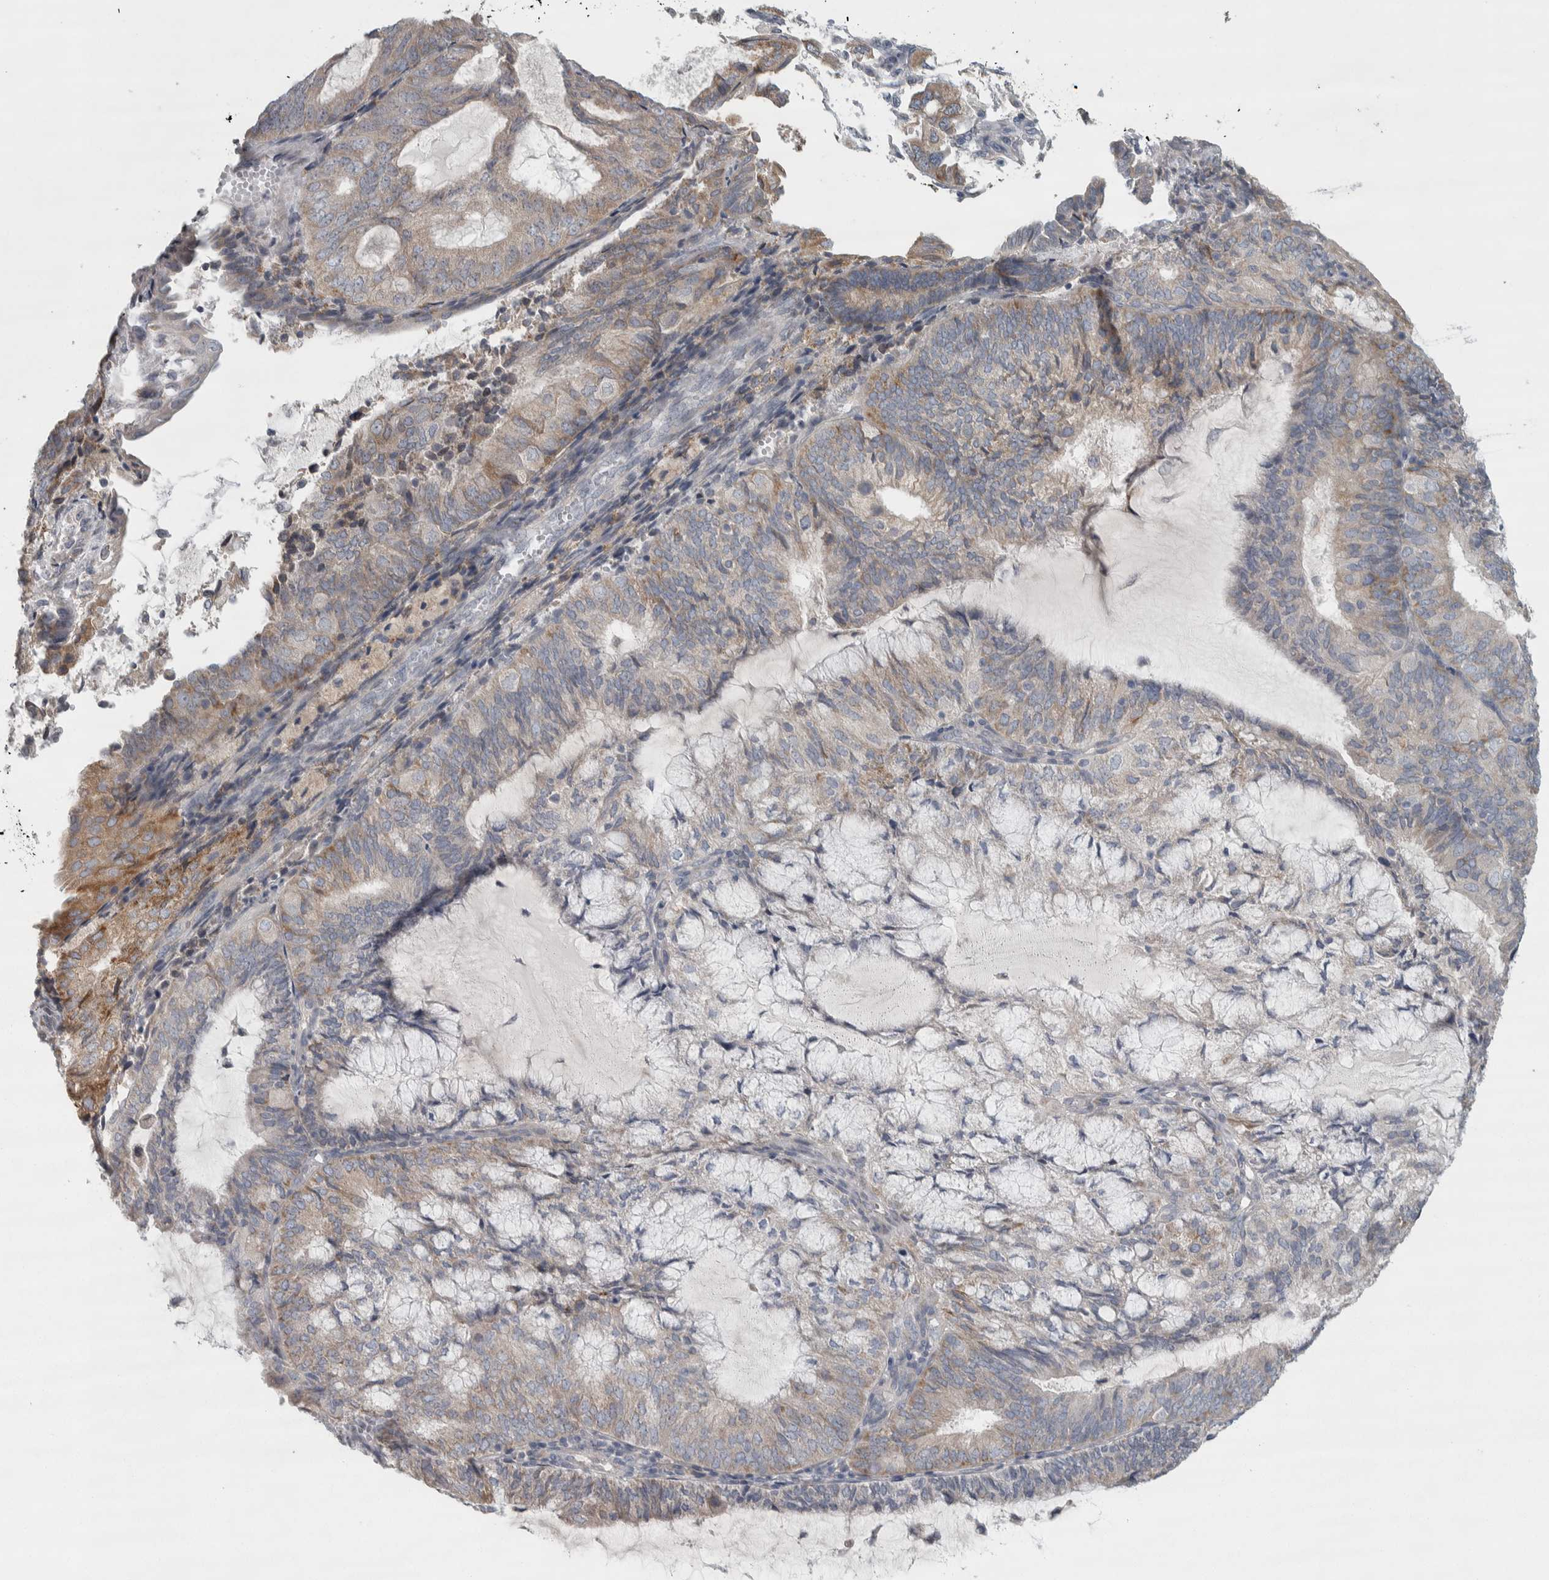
{"staining": {"intensity": "weak", "quantity": ">75%", "location": "cytoplasmic/membranous"}, "tissue": "endometrial cancer", "cell_type": "Tumor cells", "image_type": "cancer", "snomed": [{"axis": "morphology", "description": "Adenocarcinoma, NOS"}, {"axis": "topography", "description": "Endometrium"}], "caption": "An image of human endometrial cancer (adenocarcinoma) stained for a protein shows weak cytoplasmic/membranous brown staining in tumor cells.", "gene": "SIGMAR1", "patient": {"sex": "female", "age": 81}}